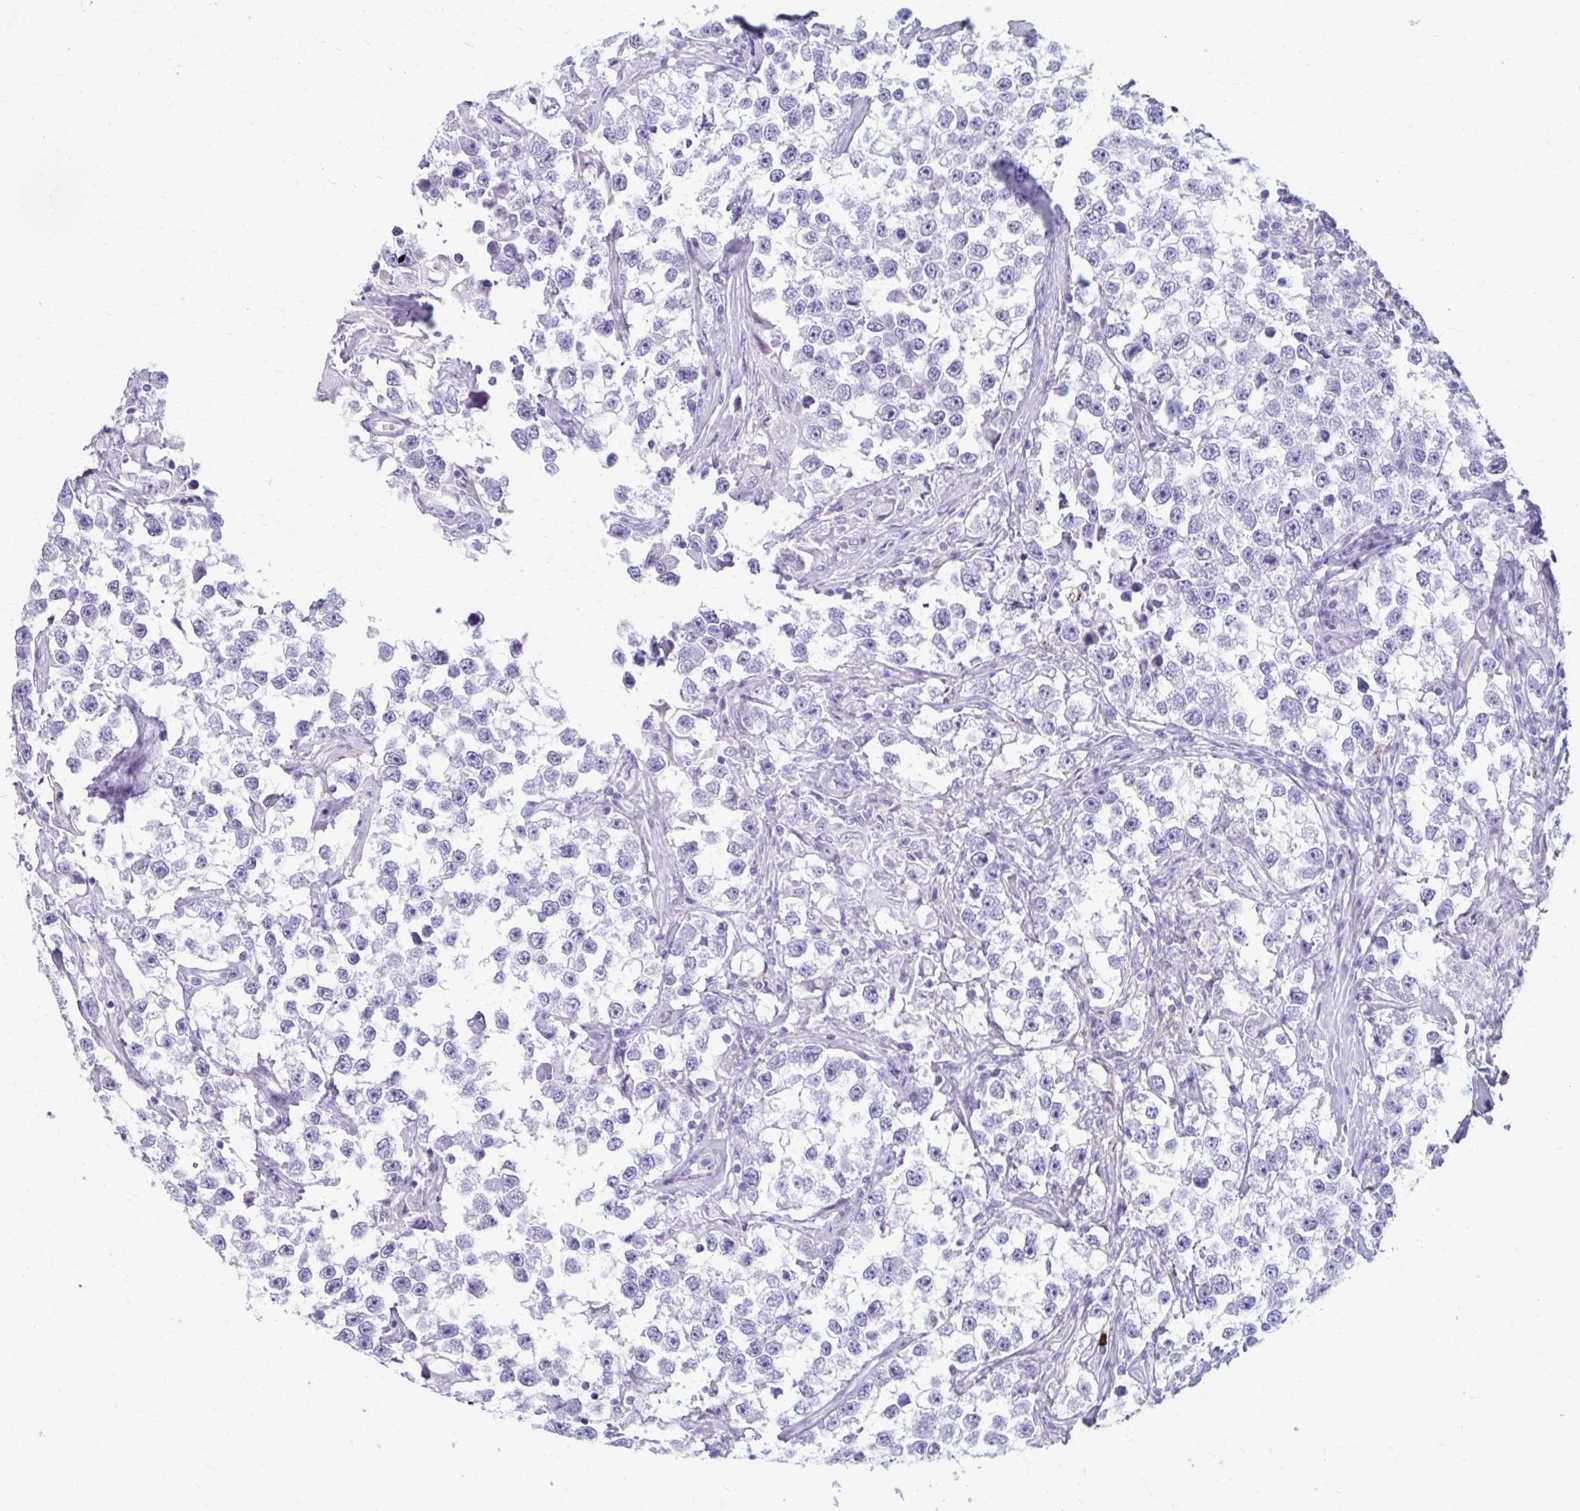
{"staining": {"intensity": "negative", "quantity": "none", "location": "none"}, "tissue": "testis cancer", "cell_type": "Tumor cells", "image_type": "cancer", "snomed": [{"axis": "morphology", "description": "Seminoma, NOS"}, {"axis": "topography", "description": "Testis"}], "caption": "DAB immunohistochemical staining of human testis cancer (seminoma) demonstrates no significant positivity in tumor cells.", "gene": "C12orf71", "patient": {"sex": "male", "age": 46}}